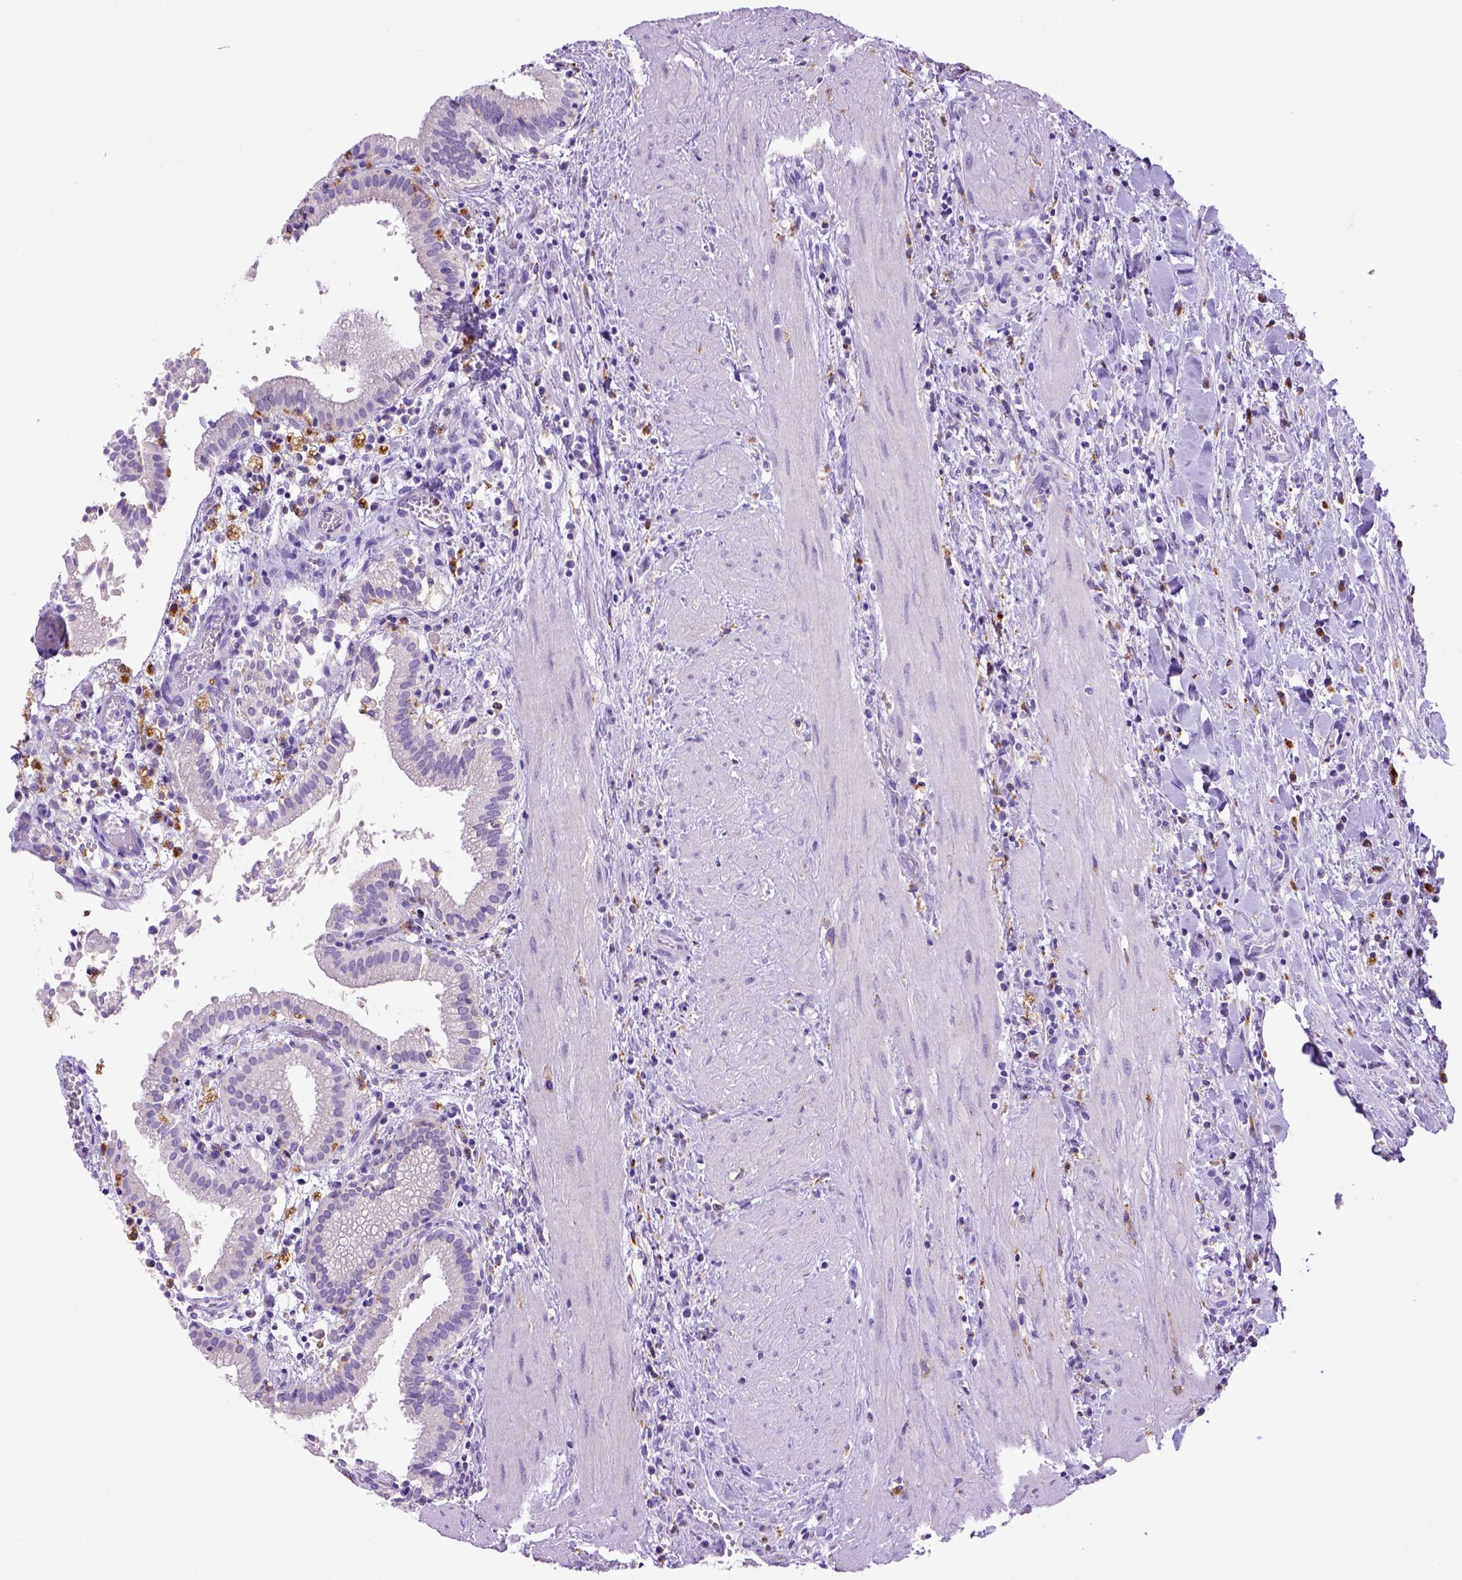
{"staining": {"intensity": "negative", "quantity": "none", "location": "none"}, "tissue": "gallbladder", "cell_type": "Glandular cells", "image_type": "normal", "snomed": [{"axis": "morphology", "description": "Normal tissue, NOS"}, {"axis": "topography", "description": "Gallbladder"}], "caption": "Normal gallbladder was stained to show a protein in brown. There is no significant positivity in glandular cells. (Stains: DAB immunohistochemistry with hematoxylin counter stain, Microscopy: brightfield microscopy at high magnification).", "gene": "CD68", "patient": {"sex": "male", "age": 42}}